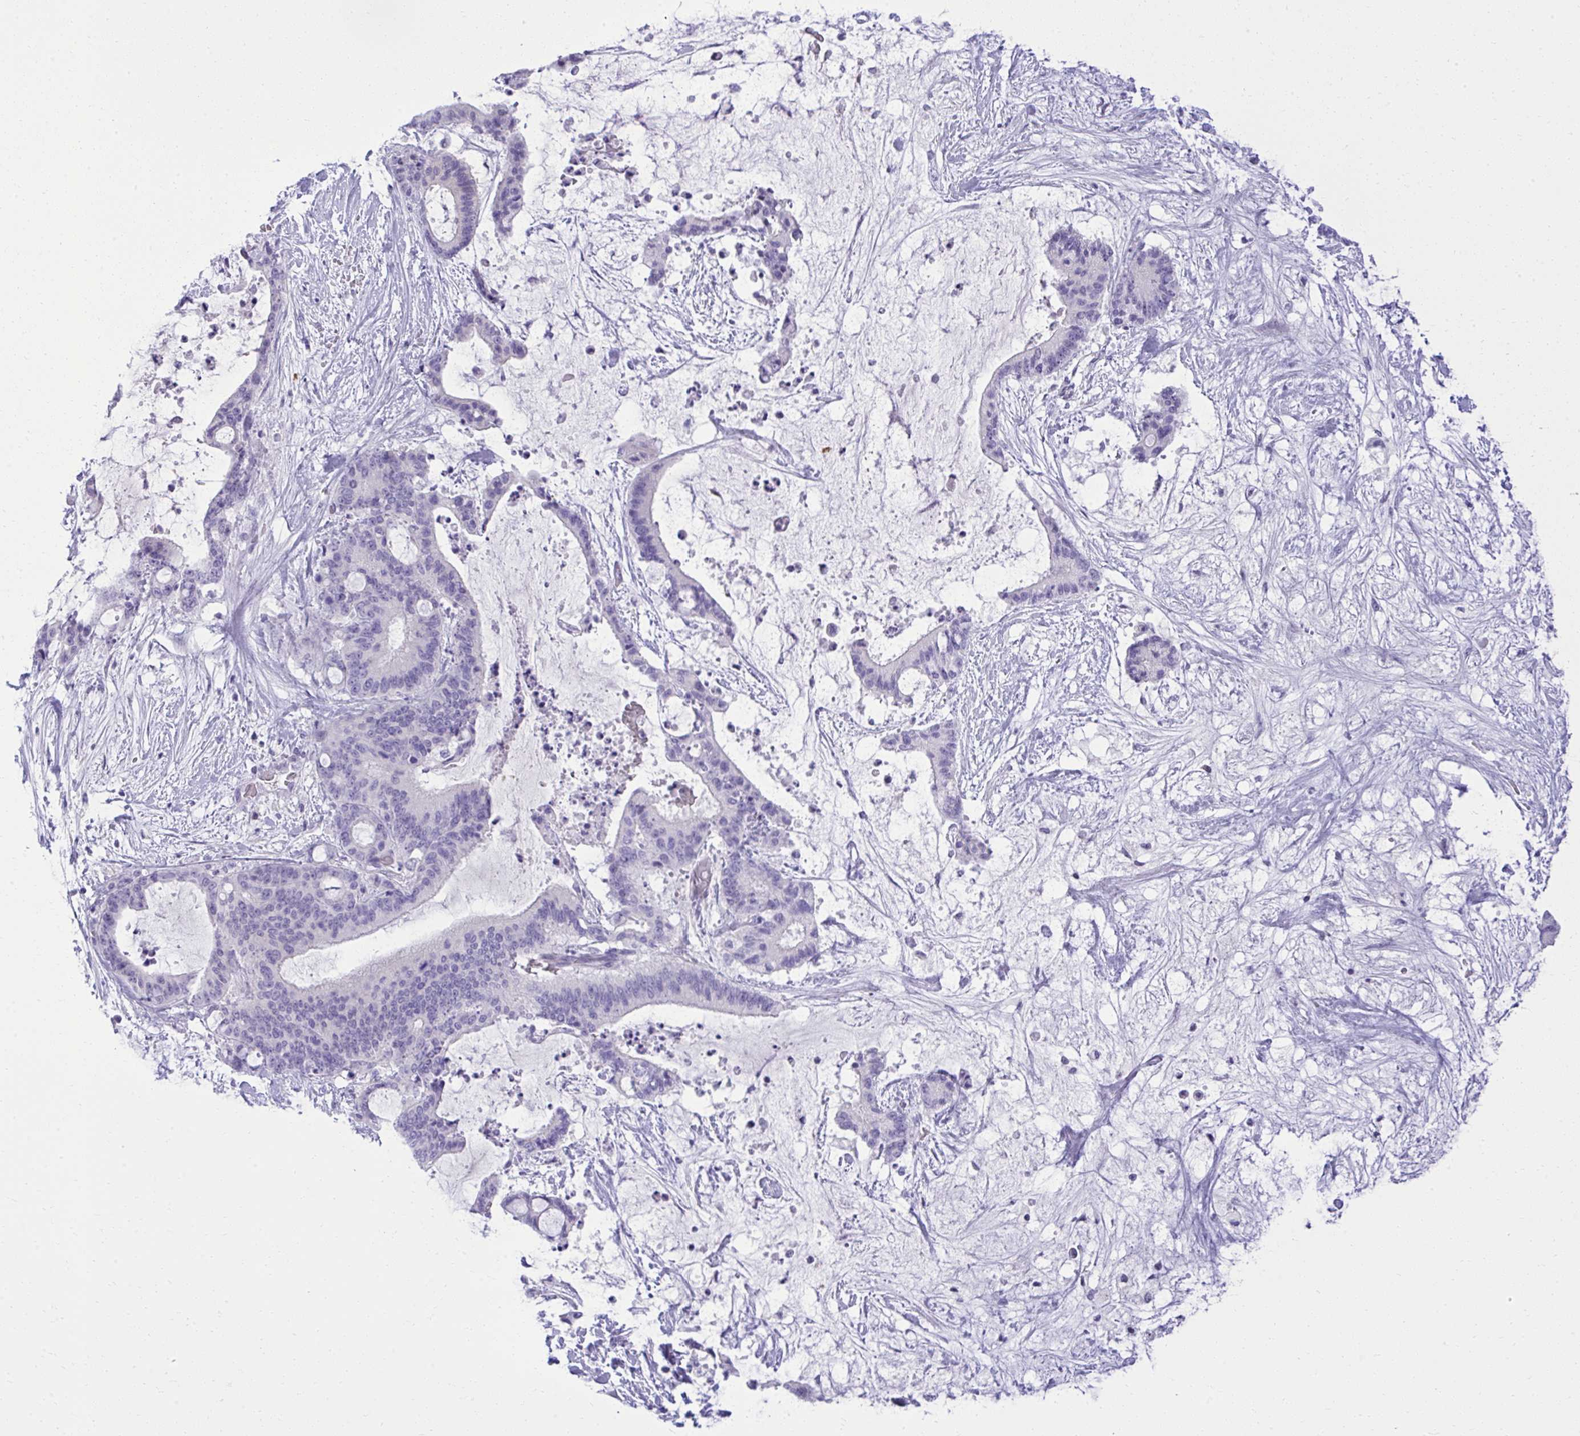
{"staining": {"intensity": "negative", "quantity": "none", "location": "none"}, "tissue": "liver cancer", "cell_type": "Tumor cells", "image_type": "cancer", "snomed": [{"axis": "morphology", "description": "Normal tissue, NOS"}, {"axis": "morphology", "description": "Cholangiocarcinoma"}, {"axis": "topography", "description": "Liver"}, {"axis": "topography", "description": "Peripheral nerve tissue"}], "caption": "Tumor cells show no significant expression in liver cholangiocarcinoma. (Brightfield microscopy of DAB immunohistochemistry (IHC) at high magnification).", "gene": "PITPNM3", "patient": {"sex": "female", "age": 73}}